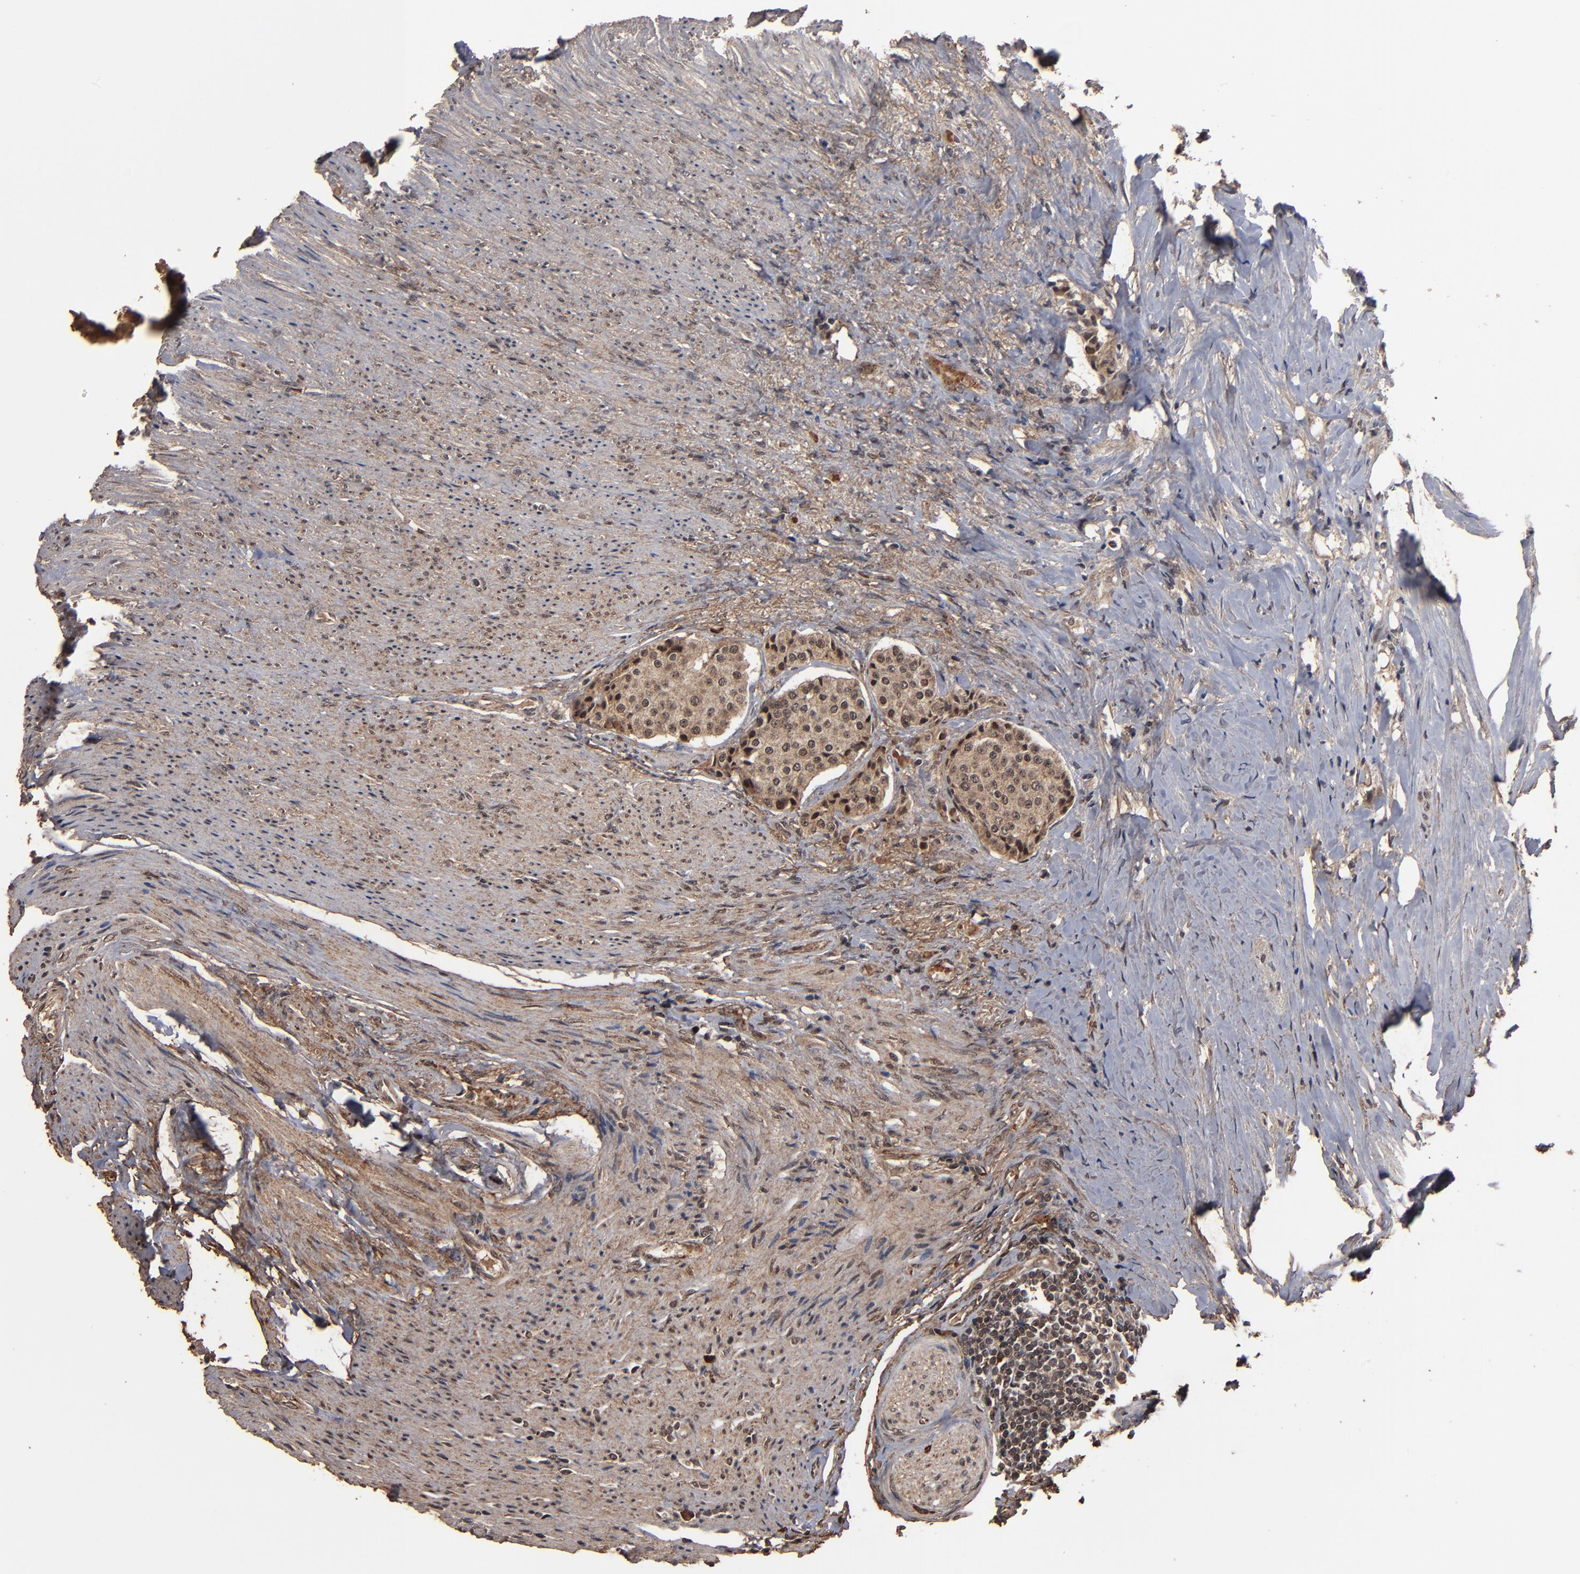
{"staining": {"intensity": "weak", "quantity": ">75%", "location": "nuclear"}, "tissue": "carcinoid", "cell_type": "Tumor cells", "image_type": "cancer", "snomed": [{"axis": "morphology", "description": "Carcinoid, malignant, NOS"}, {"axis": "topography", "description": "Colon"}], "caption": "A brown stain labels weak nuclear staining of a protein in carcinoid tumor cells.", "gene": "NXF2B", "patient": {"sex": "female", "age": 61}}